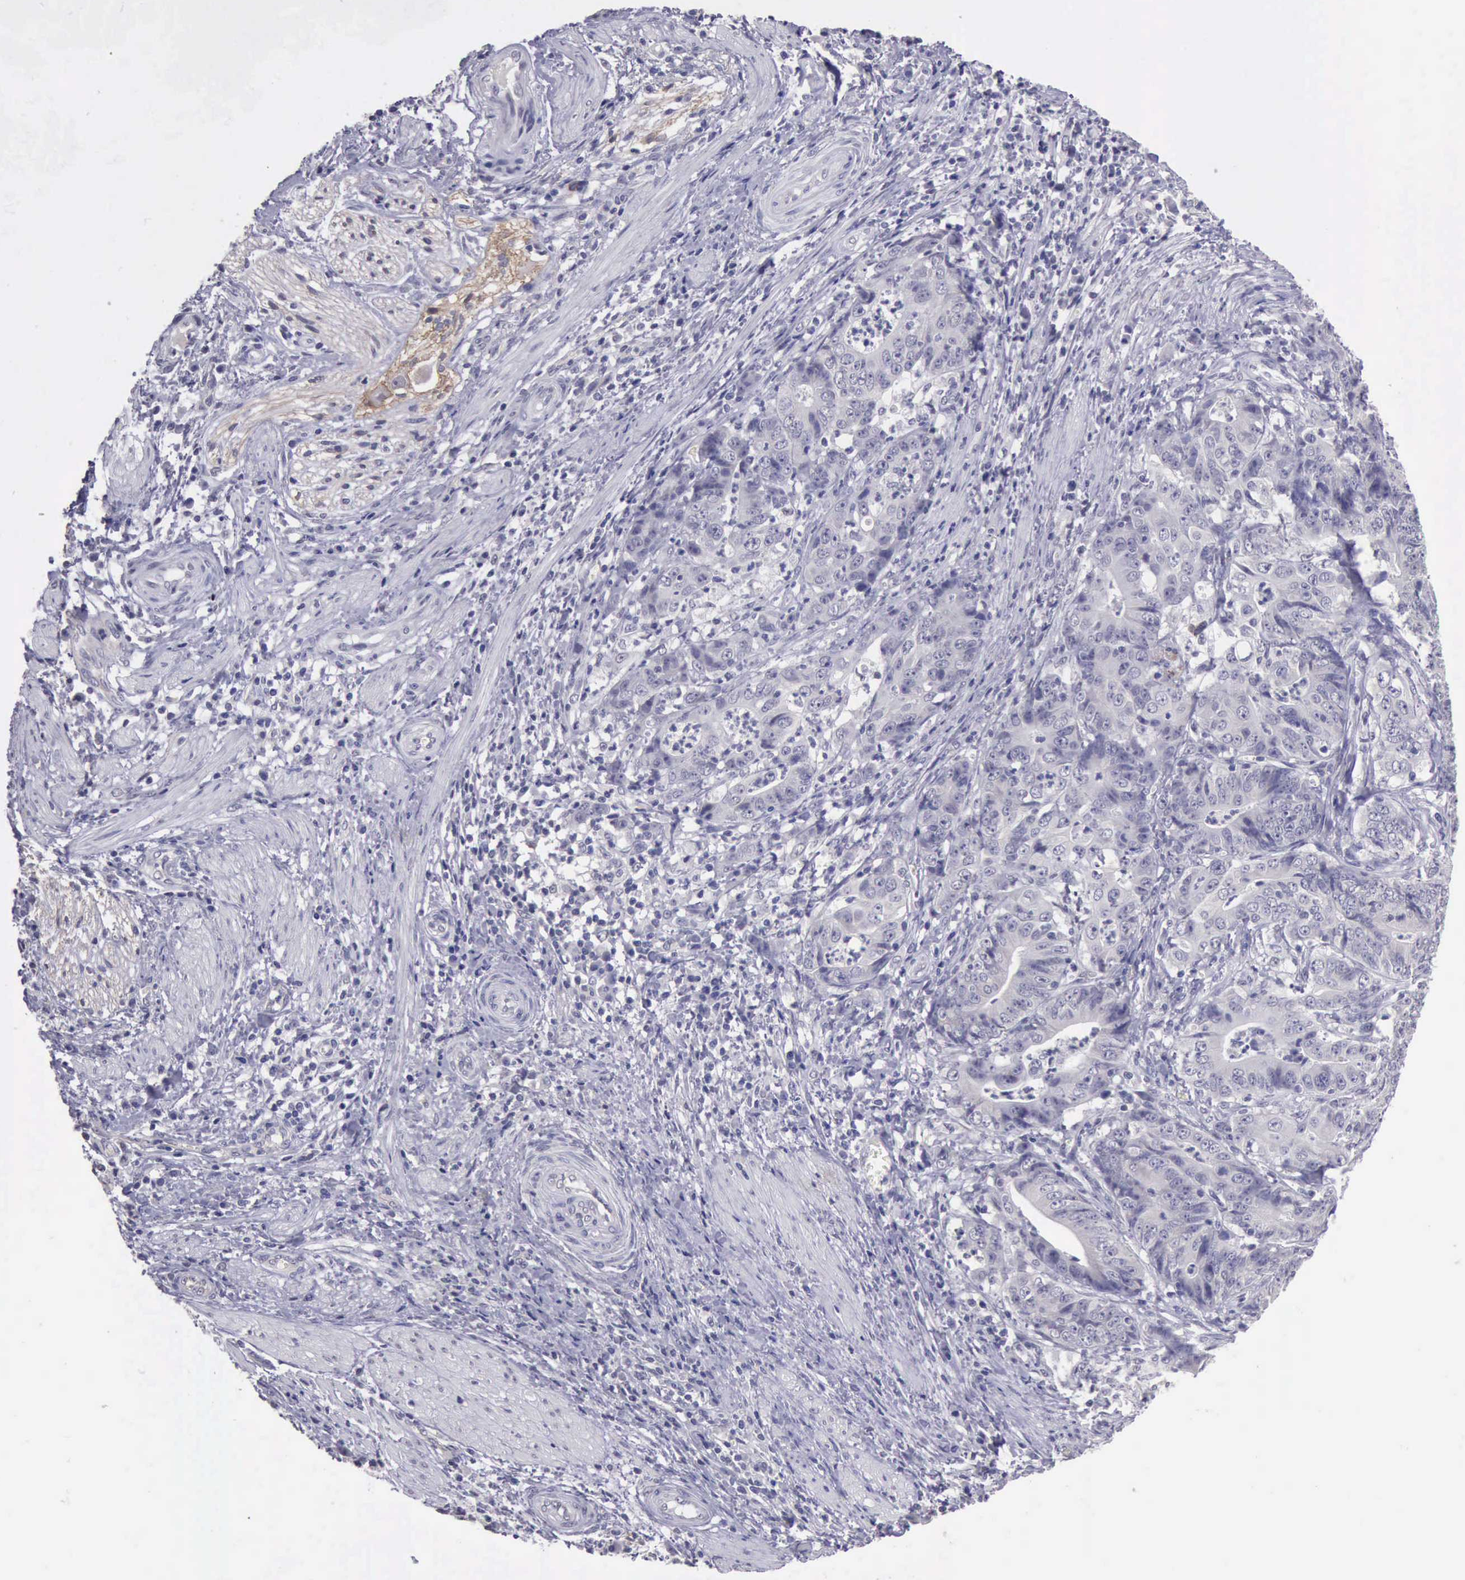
{"staining": {"intensity": "weak", "quantity": "<25%", "location": "cytoplasmic/membranous"}, "tissue": "stomach cancer", "cell_type": "Tumor cells", "image_type": "cancer", "snomed": [{"axis": "morphology", "description": "Adenocarcinoma, NOS"}, {"axis": "topography", "description": "Stomach, lower"}], "caption": "IHC histopathology image of neoplastic tissue: stomach cancer stained with DAB reveals no significant protein positivity in tumor cells.", "gene": "KCND1", "patient": {"sex": "female", "age": 86}}